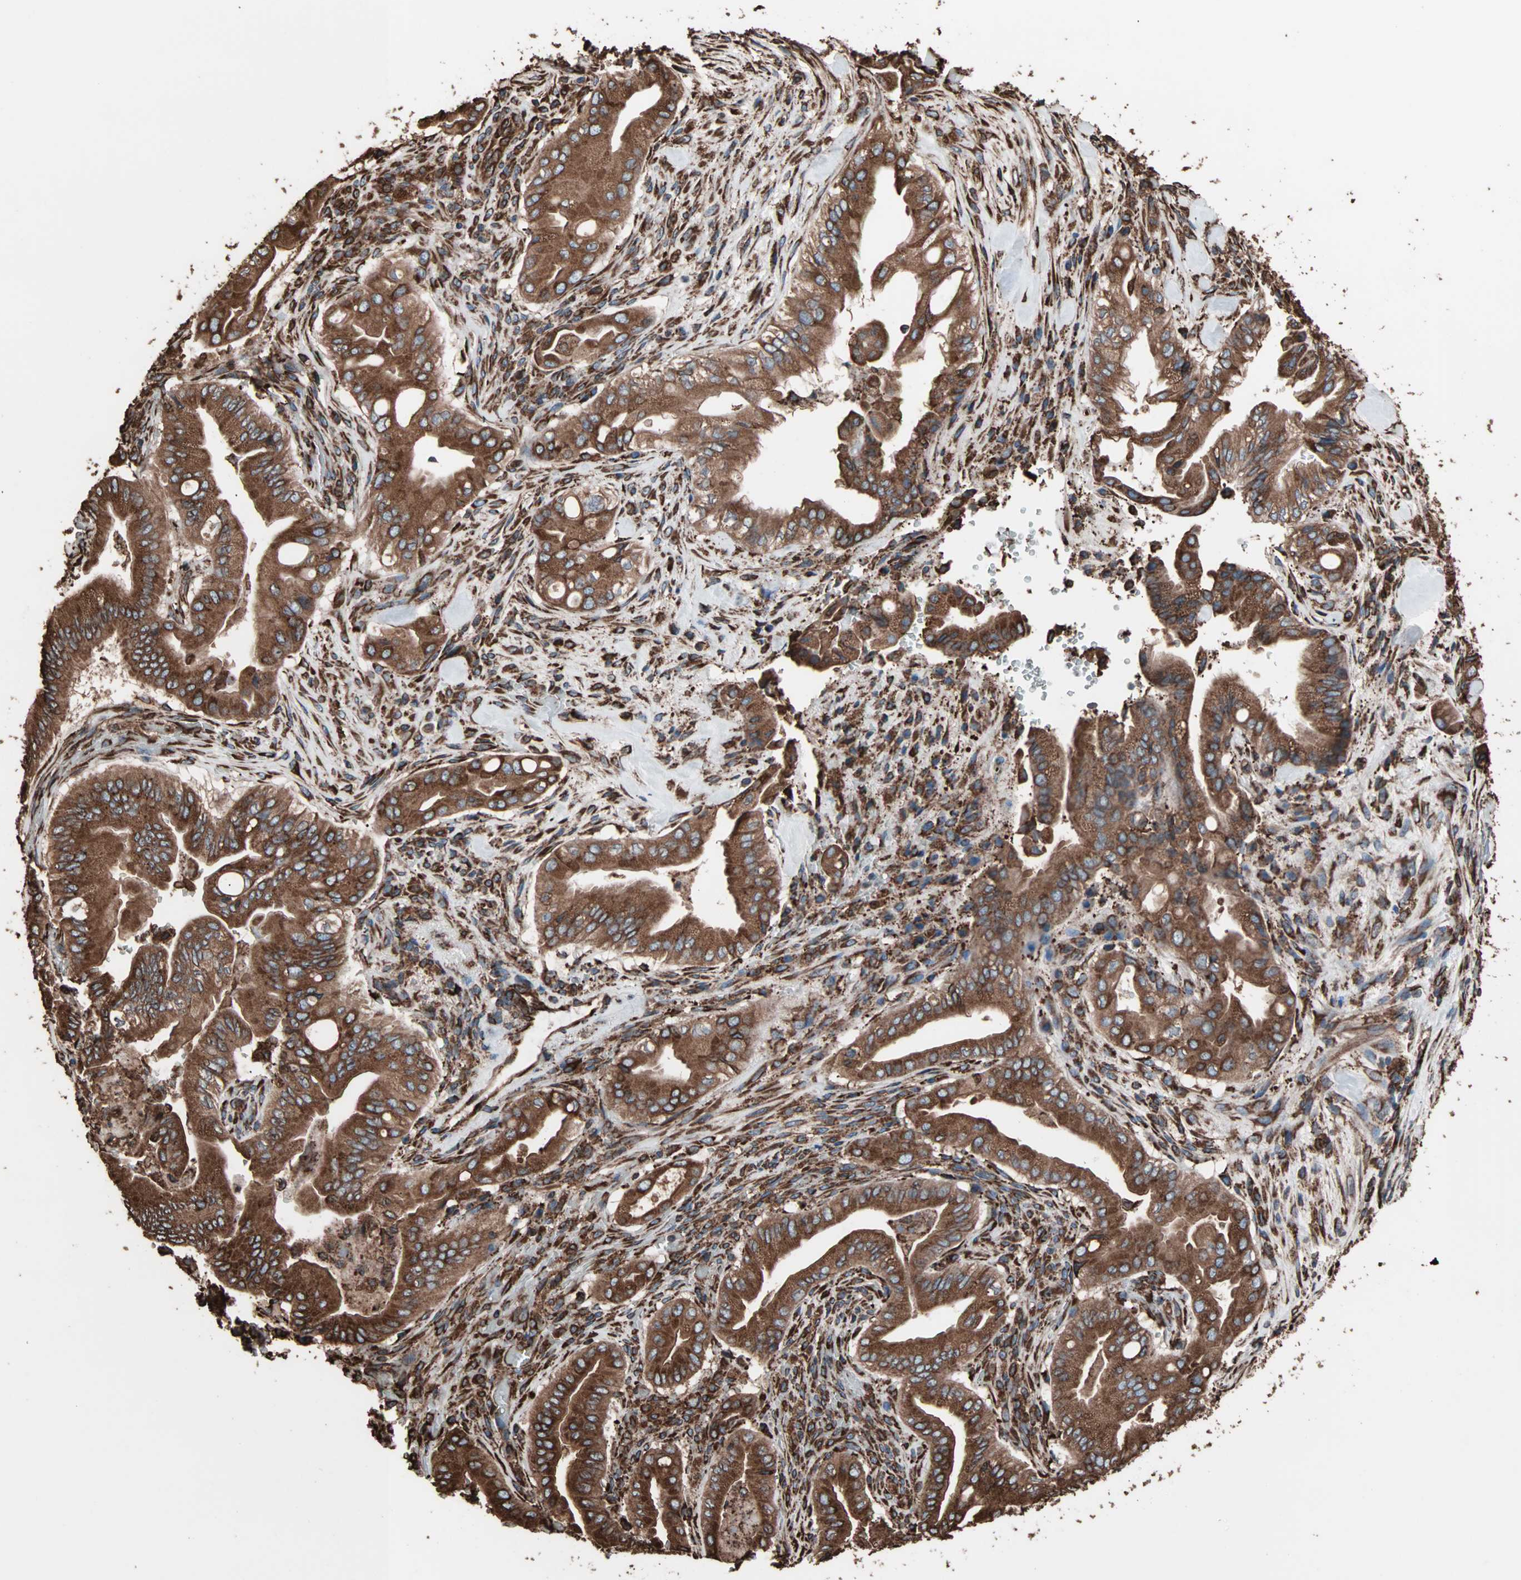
{"staining": {"intensity": "strong", "quantity": ">75%", "location": "cytoplasmic/membranous"}, "tissue": "liver cancer", "cell_type": "Tumor cells", "image_type": "cancer", "snomed": [{"axis": "morphology", "description": "Cholangiocarcinoma"}, {"axis": "topography", "description": "Liver"}], "caption": "Liver cancer was stained to show a protein in brown. There is high levels of strong cytoplasmic/membranous staining in about >75% of tumor cells. The protein is shown in brown color, while the nuclei are stained blue.", "gene": "HSP90B1", "patient": {"sex": "female", "age": 68}}